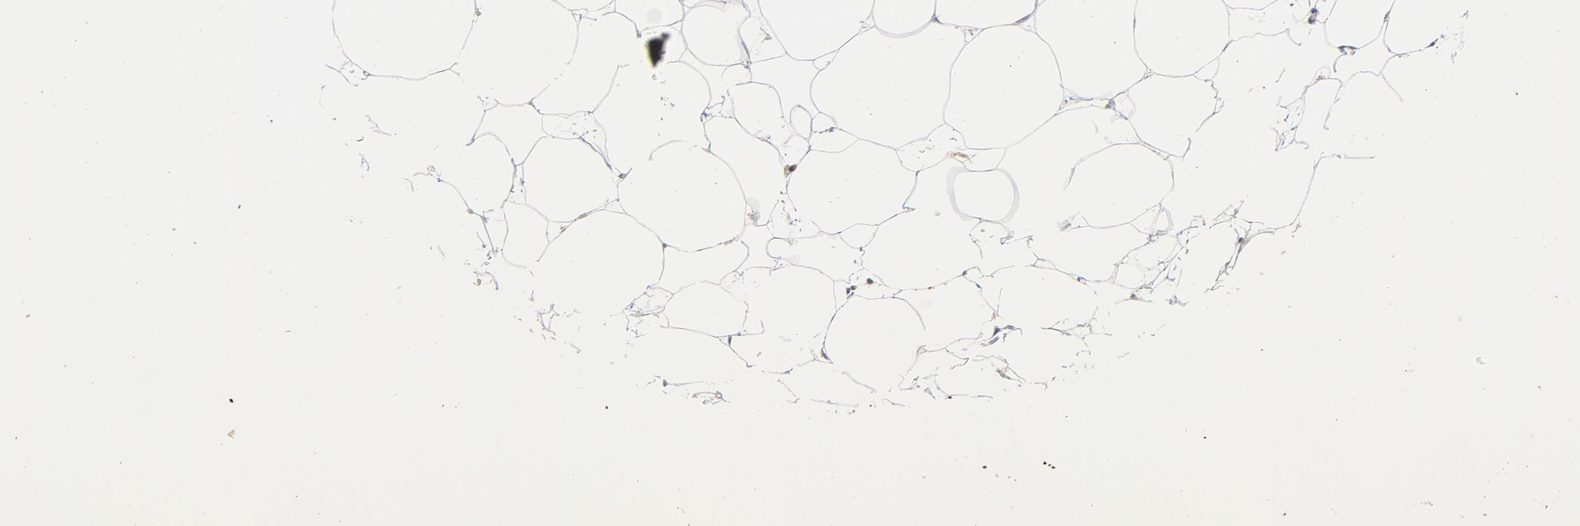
{"staining": {"intensity": "negative", "quantity": "none", "location": "none"}, "tissue": "adipose tissue", "cell_type": "Adipocytes", "image_type": "normal", "snomed": [{"axis": "morphology", "description": "Normal tissue, NOS"}, {"axis": "morphology", "description": "Duct carcinoma"}, {"axis": "topography", "description": "Breast"}, {"axis": "topography", "description": "Adipose tissue"}], "caption": "Adipose tissue was stained to show a protein in brown. There is no significant staining in adipocytes. Nuclei are stained in blue.", "gene": "EZR", "patient": {"sex": "female", "age": 37}}